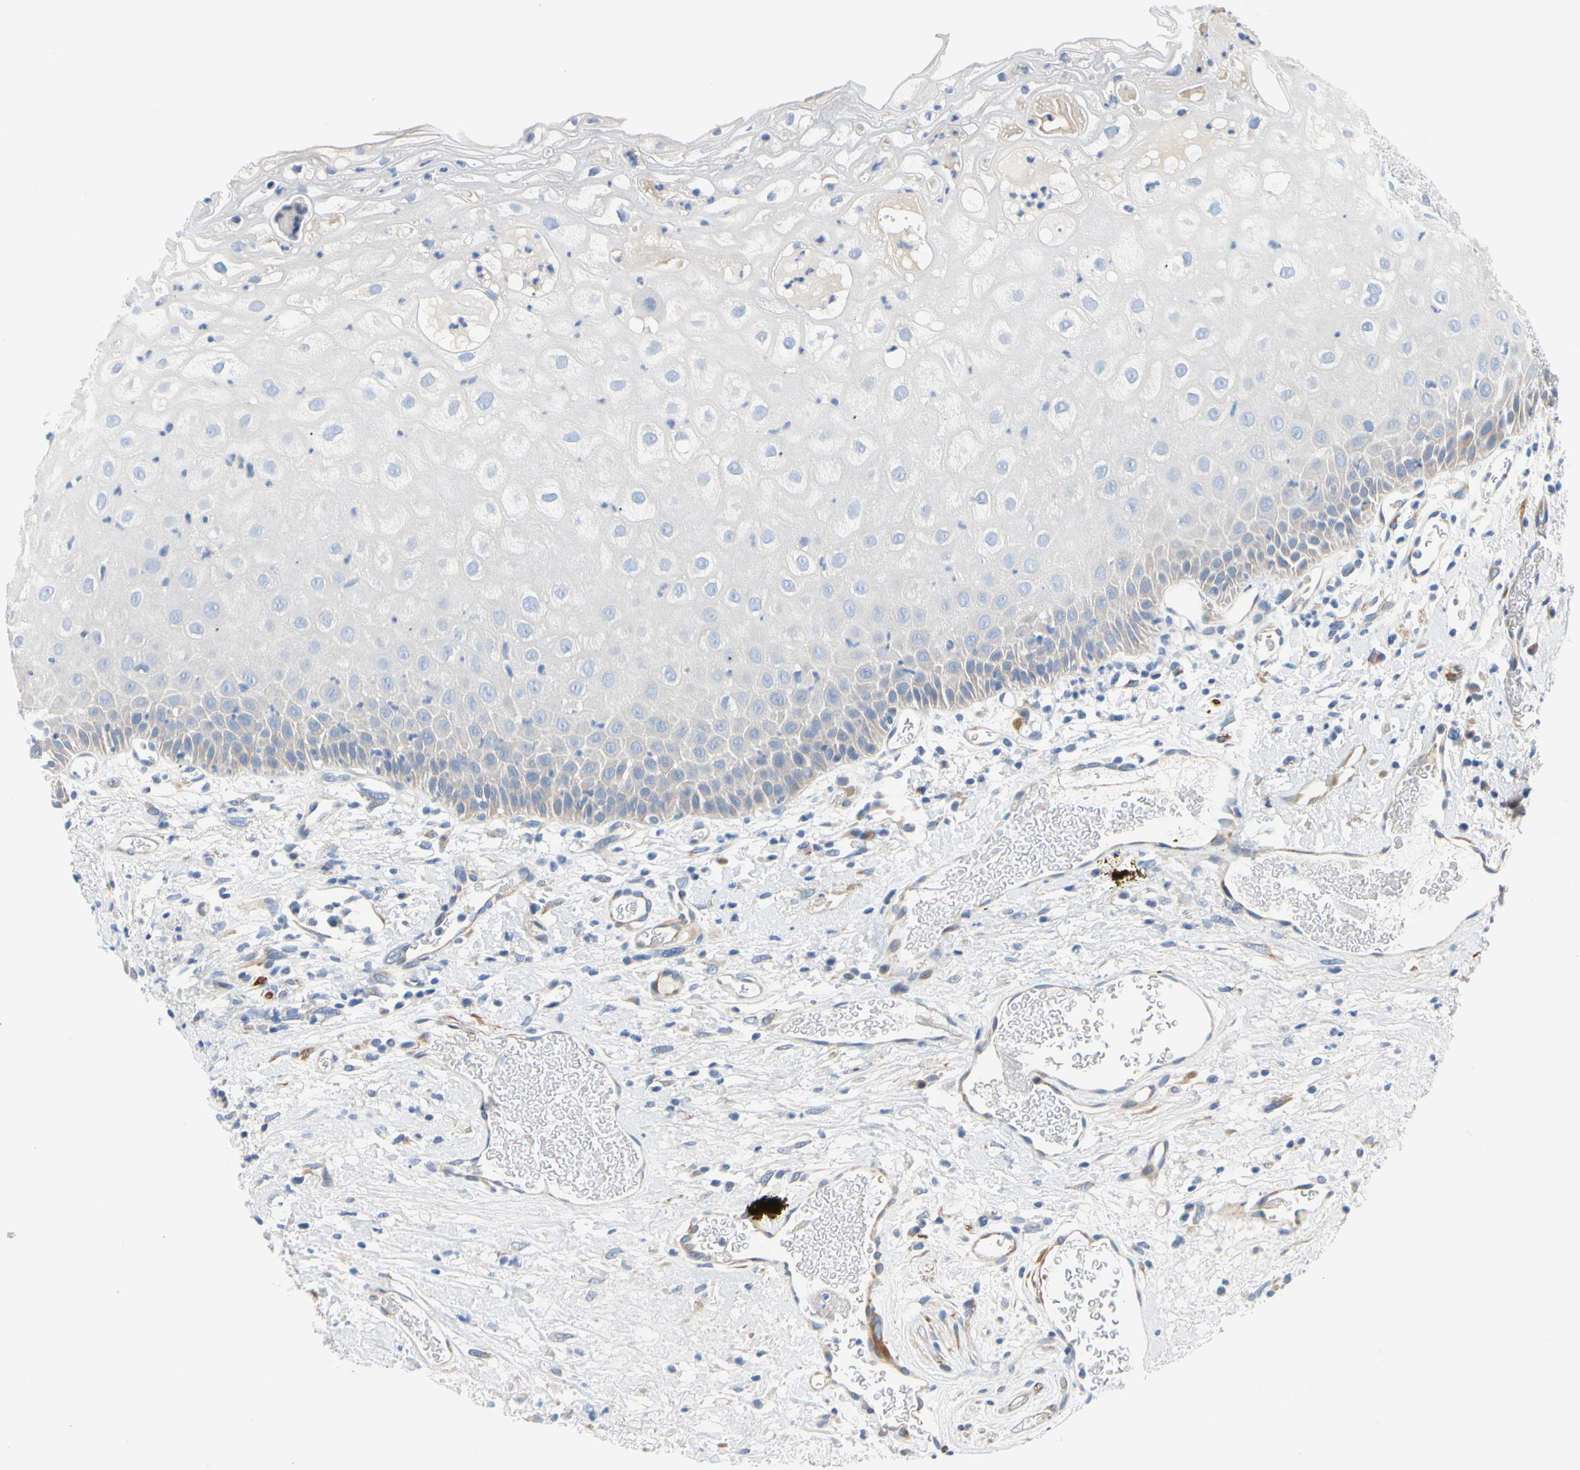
{"staining": {"intensity": "weak", "quantity": "<25%", "location": "cytoplasmic/membranous"}, "tissue": "head and neck cancer", "cell_type": "Tumor cells", "image_type": "cancer", "snomed": [{"axis": "morphology", "description": "Normal tissue, NOS"}, {"axis": "morphology", "description": "Squamous cell carcinoma, NOS"}, {"axis": "topography", "description": "Cartilage tissue"}, {"axis": "topography", "description": "Head-Neck"}], "caption": "Immunohistochemistry image of human head and neck squamous cell carcinoma stained for a protein (brown), which demonstrates no expression in tumor cells.", "gene": "ZNF236", "patient": {"sex": "male", "age": 62}}